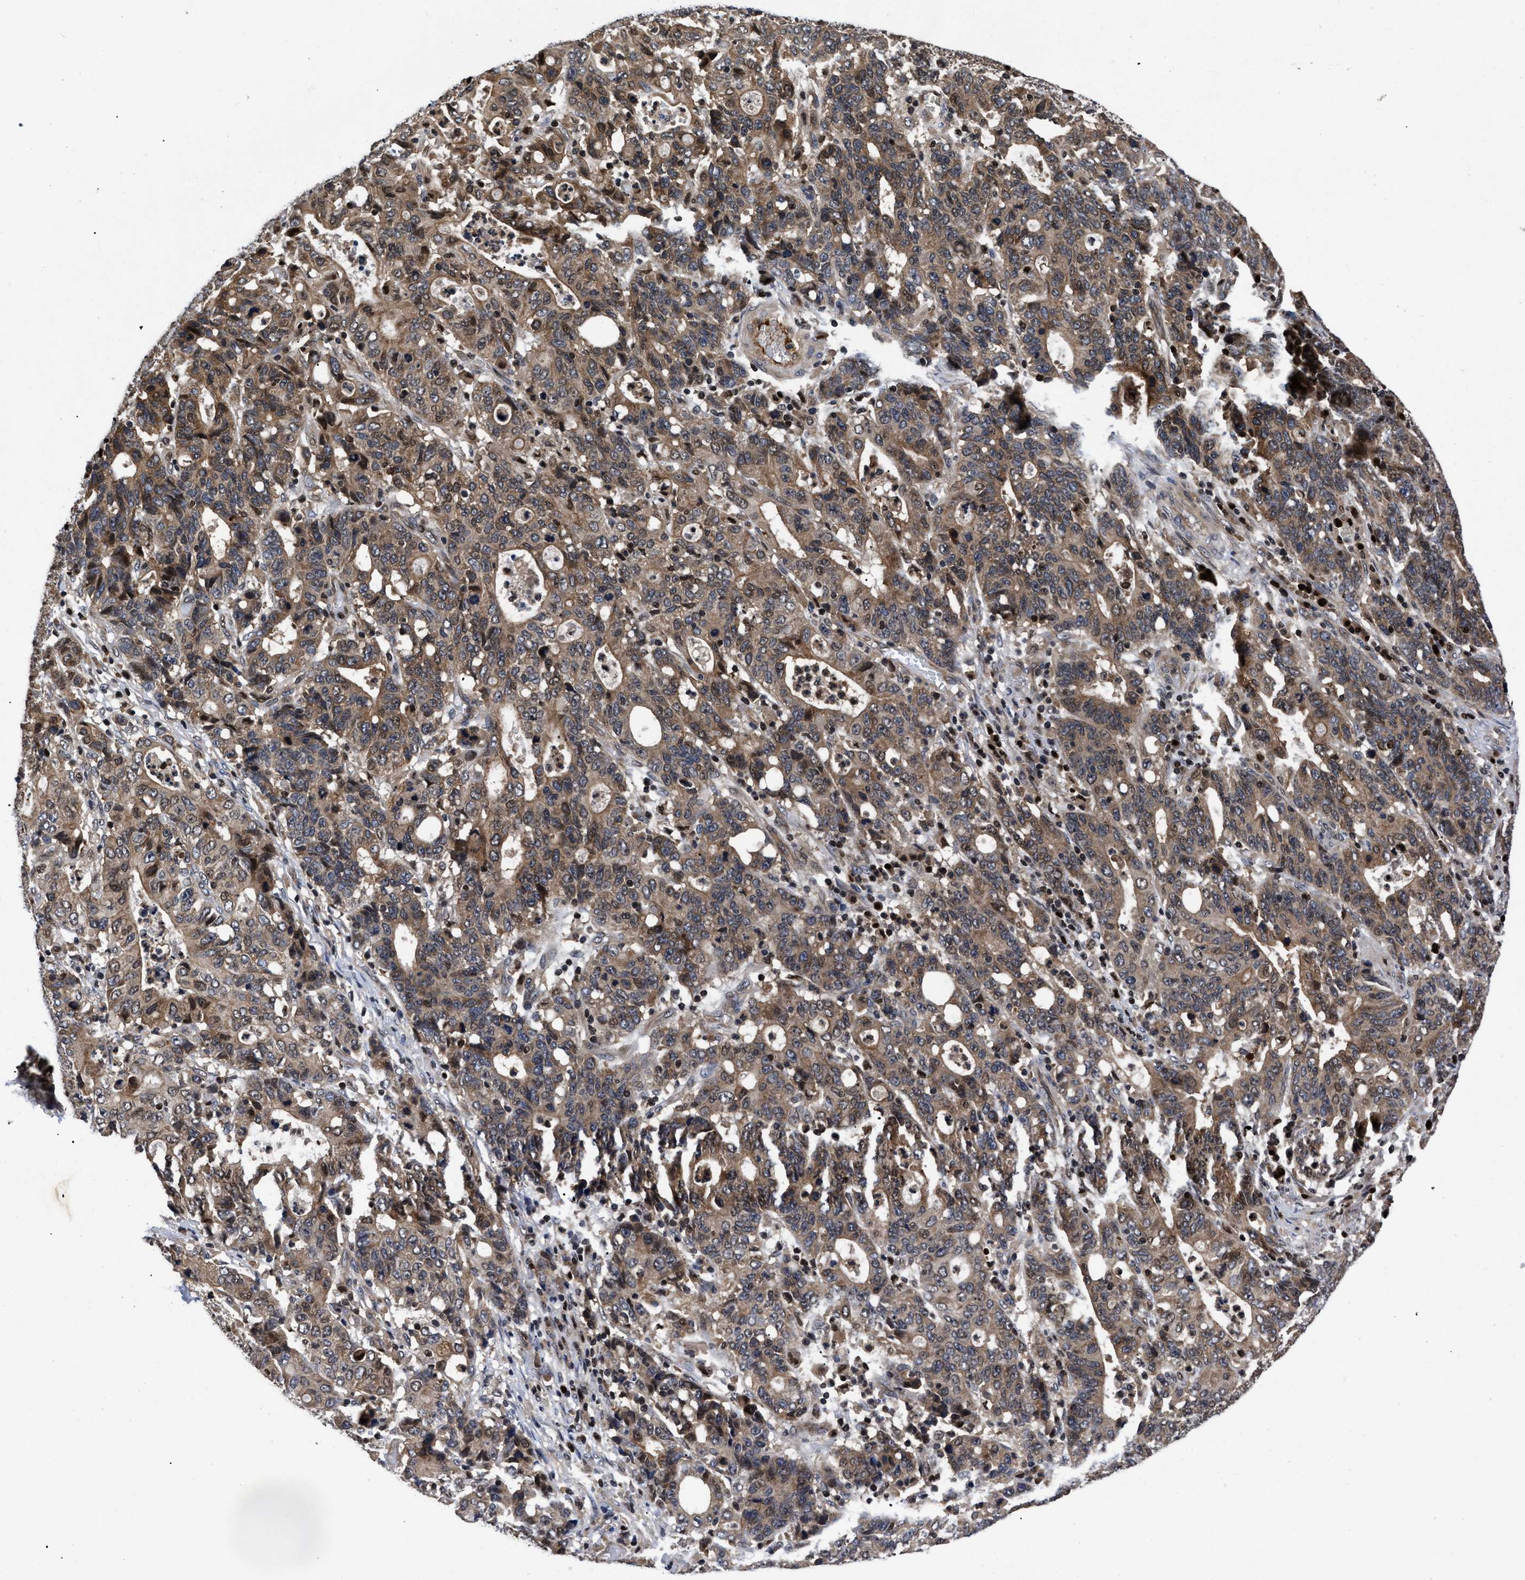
{"staining": {"intensity": "moderate", "quantity": ">75%", "location": "cytoplasmic/membranous"}, "tissue": "stomach cancer", "cell_type": "Tumor cells", "image_type": "cancer", "snomed": [{"axis": "morphology", "description": "Adenocarcinoma, NOS"}, {"axis": "topography", "description": "Stomach, upper"}], "caption": "A brown stain highlights moderate cytoplasmic/membranous expression of a protein in stomach cancer (adenocarcinoma) tumor cells.", "gene": "FAM200A", "patient": {"sex": "male", "age": 69}}